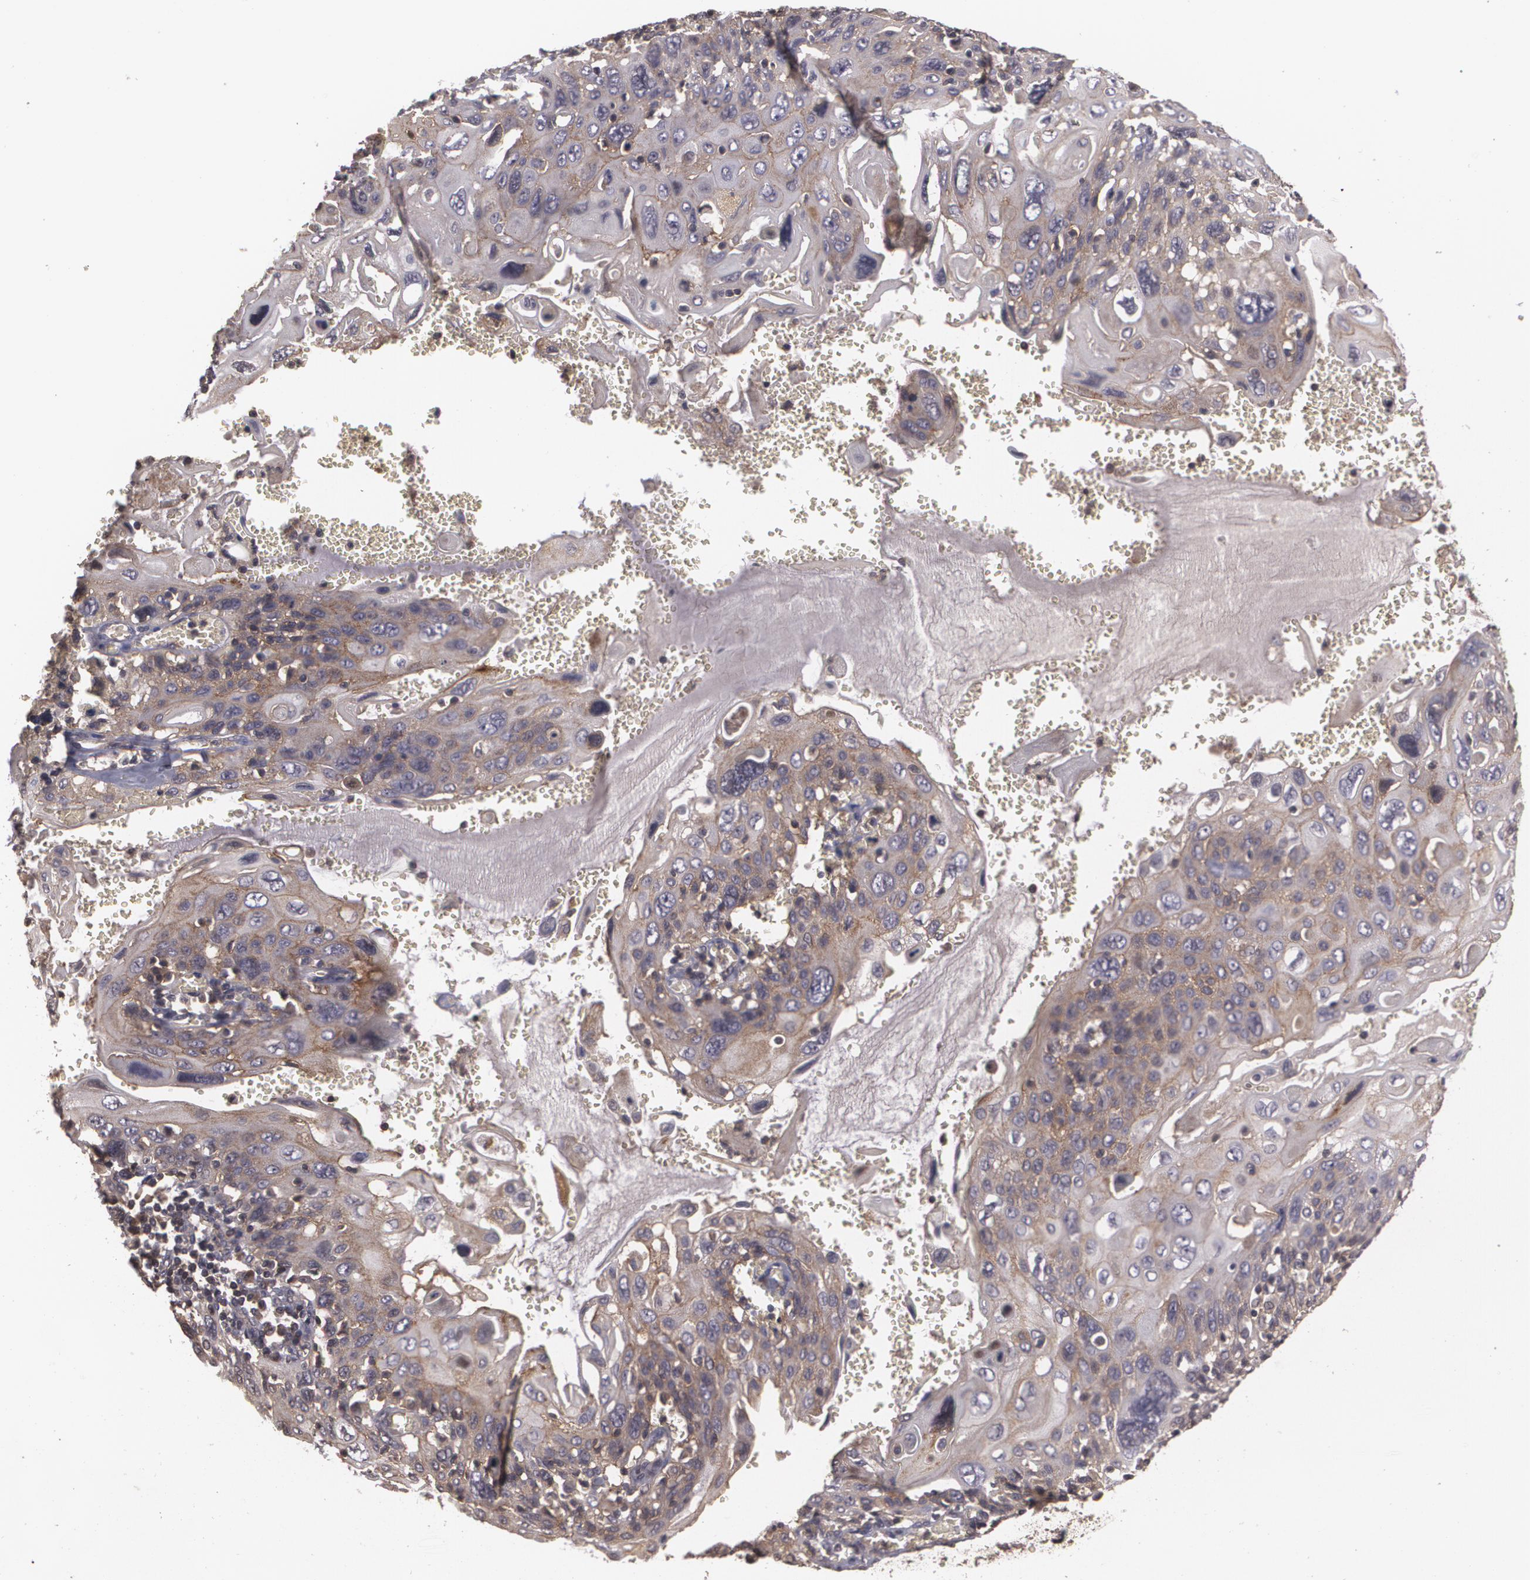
{"staining": {"intensity": "weak", "quantity": ">75%", "location": "cytoplasmic/membranous"}, "tissue": "cervical cancer", "cell_type": "Tumor cells", "image_type": "cancer", "snomed": [{"axis": "morphology", "description": "Squamous cell carcinoma, NOS"}, {"axis": "topography", "description": "Cervix"}], "caption": "Immunohistochemistry of human cervical cancer (squamous cell carcinoma) shows low levels of weak cytoplasmic/membranous positivity in approximately >75% of tumor cells. Nuclei are stained in blue.", "gene": "HRAS", "patient": {"sex": "female", "age": 54}}